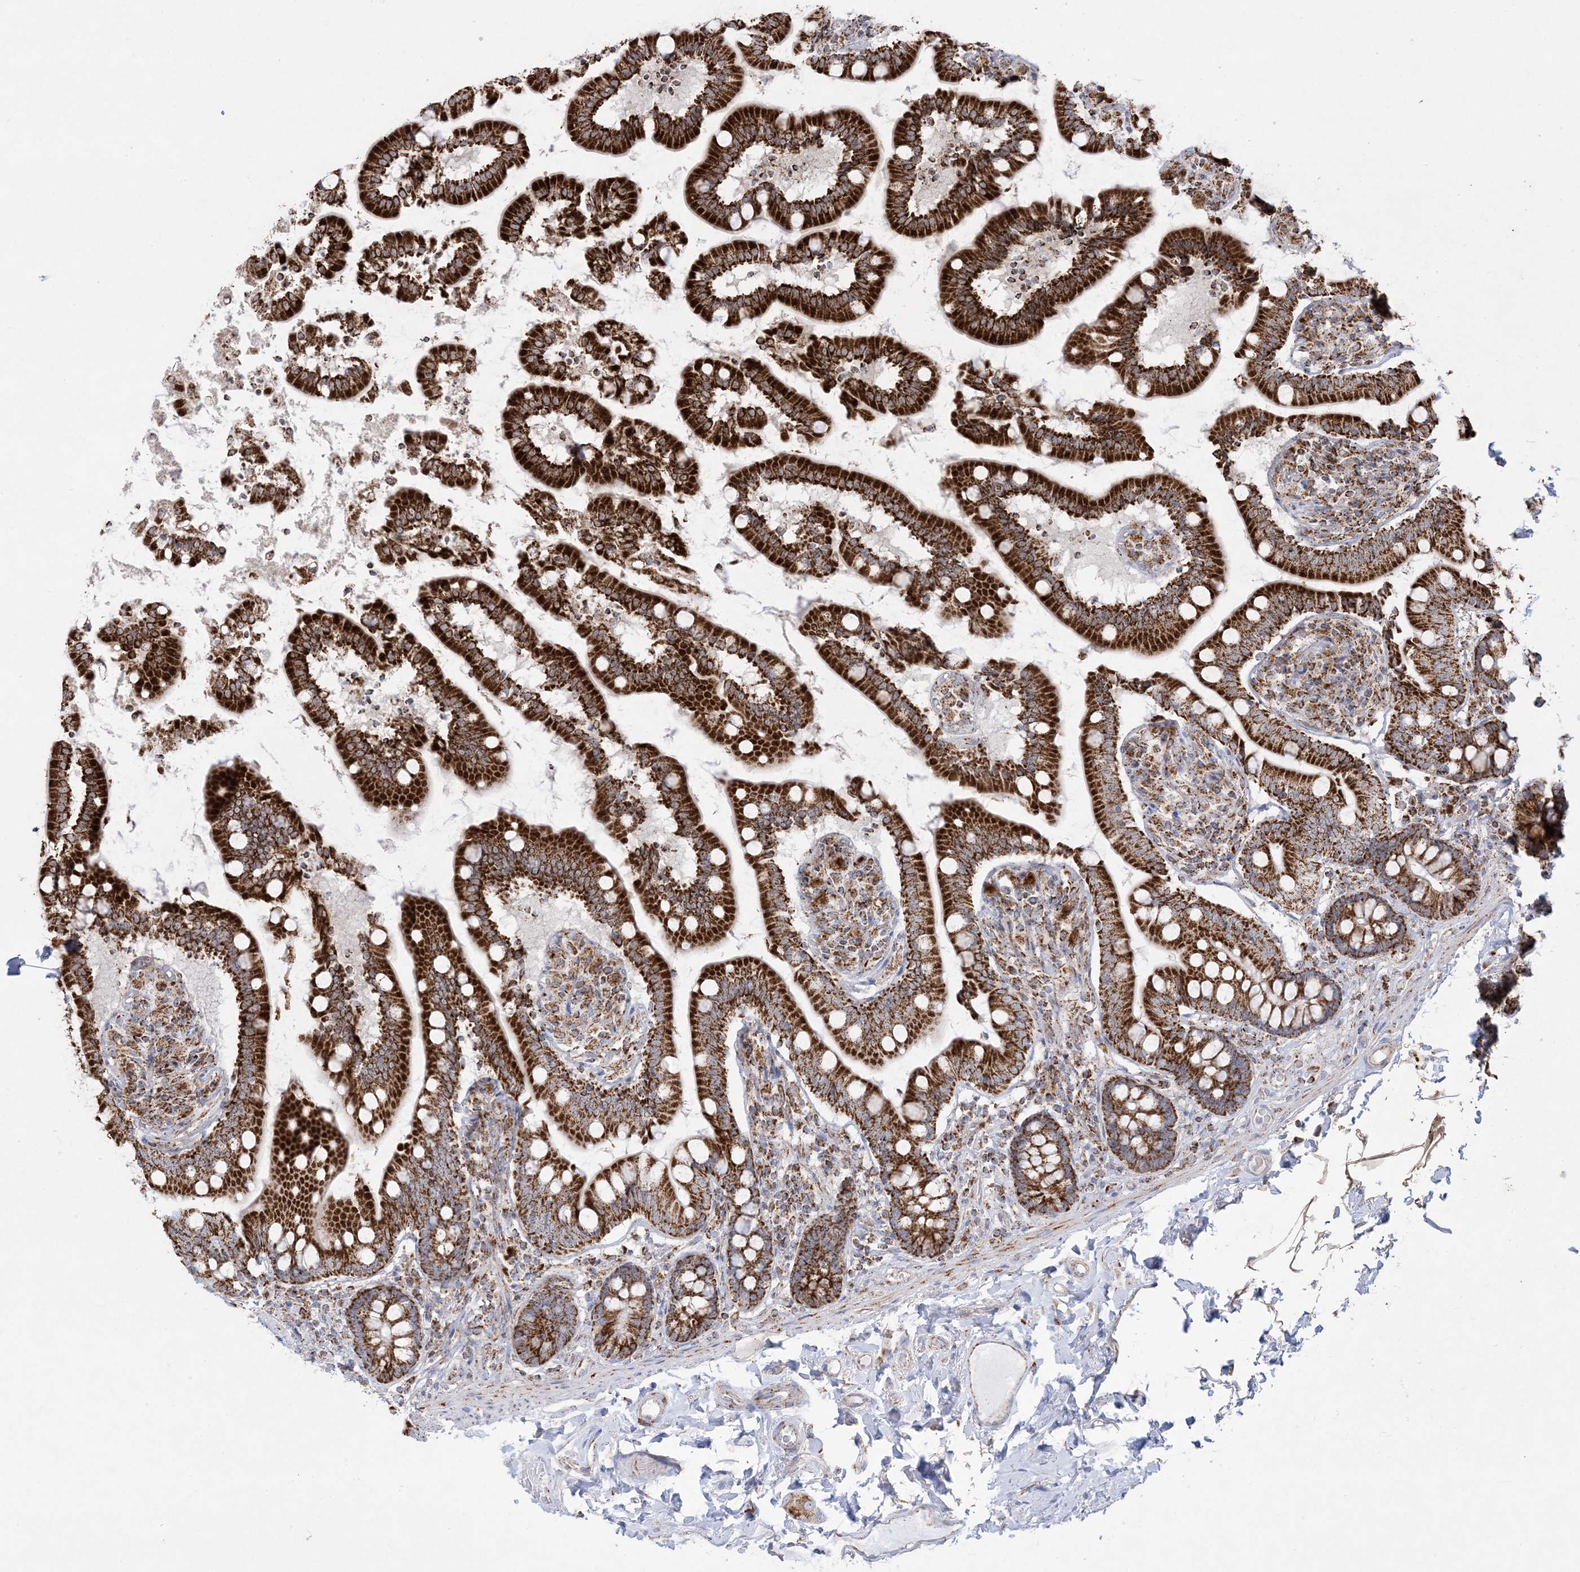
{"staining": {"intensity": "strong", "quantity": ">75%", "location": "cytoplasmic/membranous"}, "tissue": "small intestine", "cell_type": "Glandular cells", "image_type": "normal", "snomed": [{"axis": "morphology", "description": "Normal tissue, NOS"}, {"axis": "topography", "description": "Small intestine"}], "caption": "Brown immunohistochemical staining in unremarkable small intestine demonstrates strong cytoplasmic/membranous expression in about >75% of glandular cells. Using DAB (brown) and hematoxylin (blue) stains, captured at high magnification using brightfield microscopy.", "gene": "MRPS36", "patient": {"sex": "female", "age": 64}}